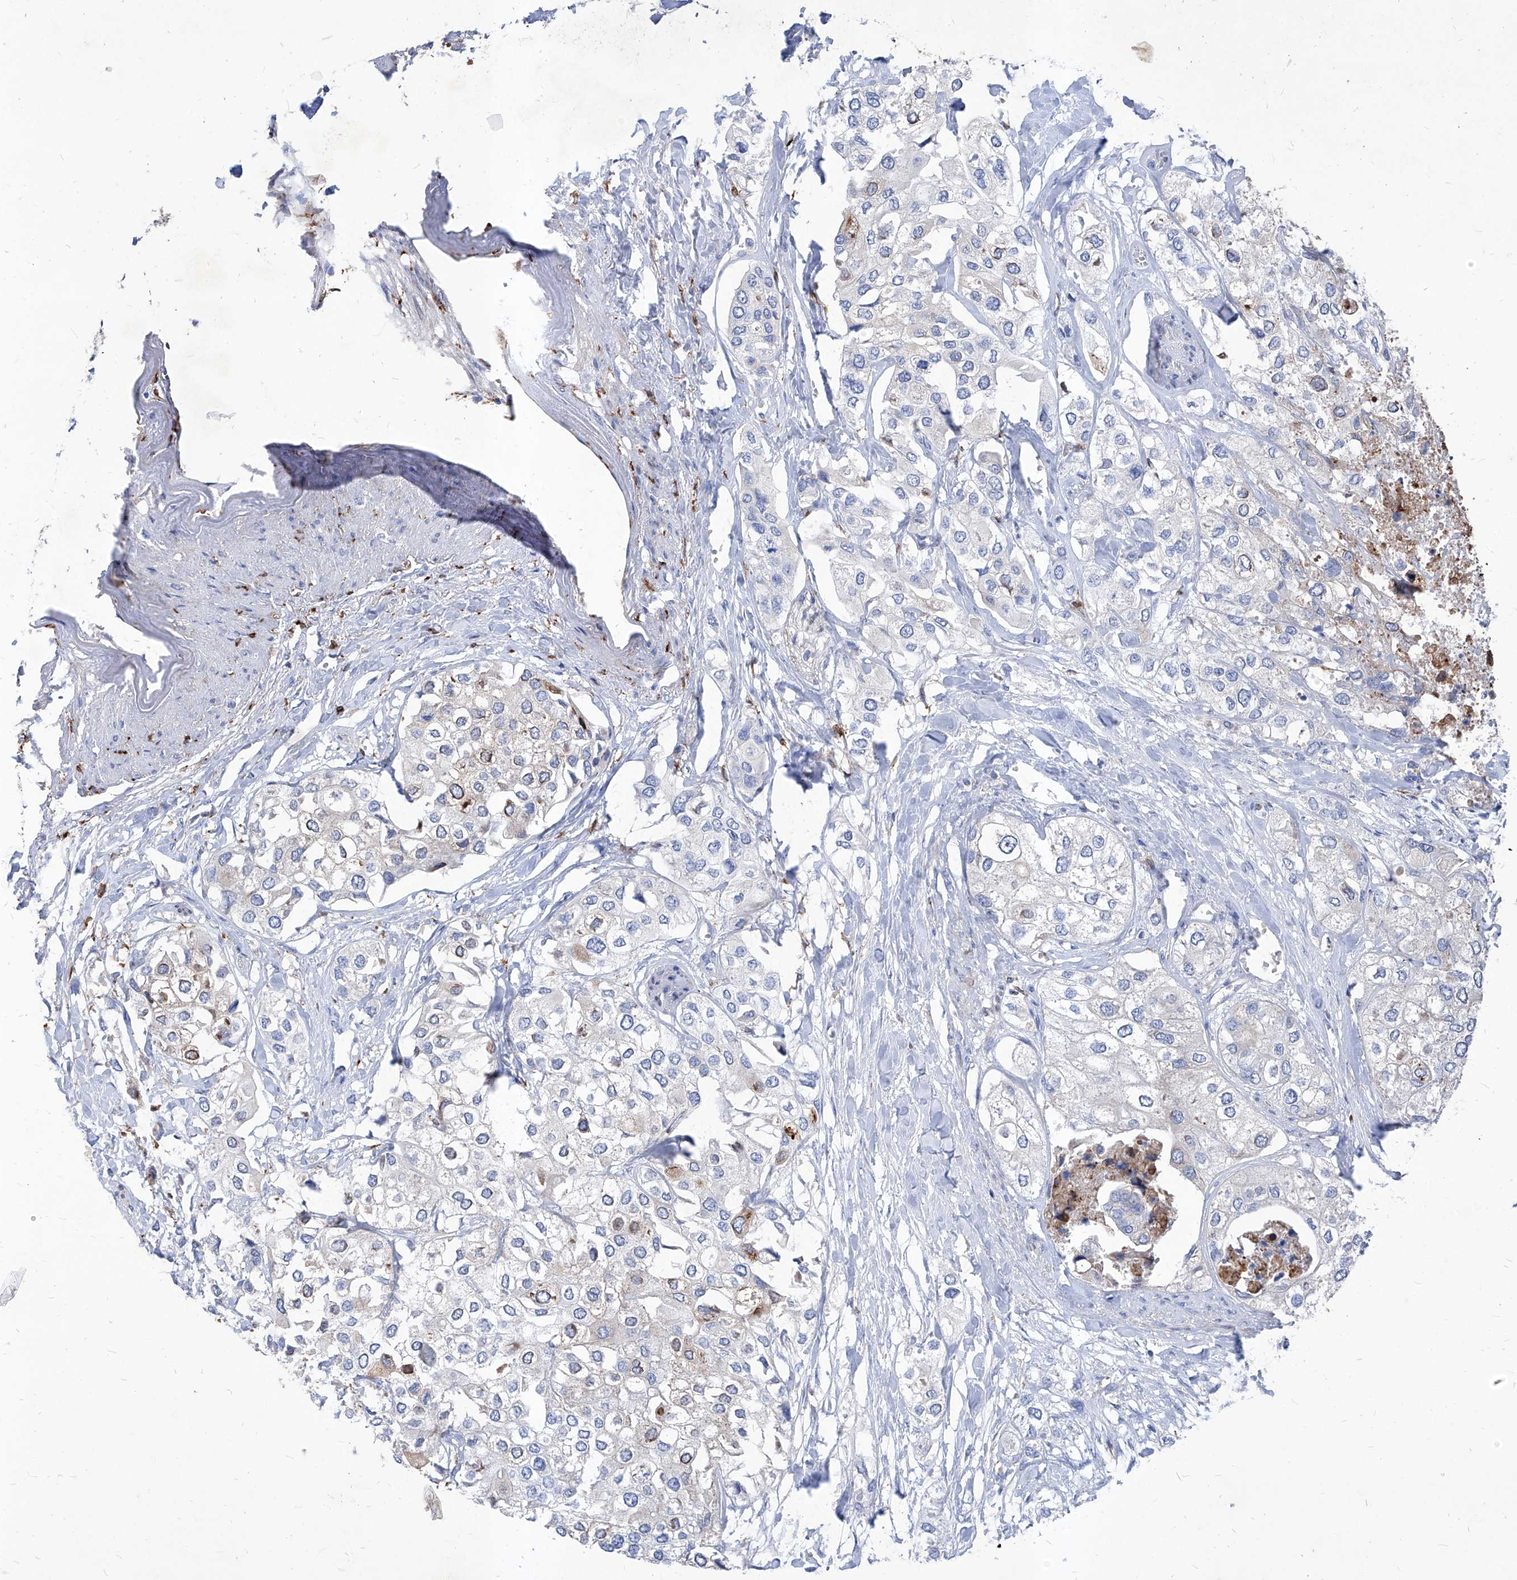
{"staining": {"intensity": "negative", "quantity": "none", "location": "none"}, "tissue": "urothelial cancer", "cell_type": "Tumor cells", "image_type": "cancer", "snomed": [{"axis": "morphology", "description": "Urothelial carcinoma, High grade"}, {"axis": "topography", "description": "Urinary bladder"}], "caption": "An IHC micrograph of urothelial cancer is shown. There is no staining in tumor cells of urothelial cancer. (DAB immunohistochemistry (IHC) visualized using brightfield microscopy, high magnification).", "gene": "UBOX5", "patient": {"sex": "male", "age": 64}}